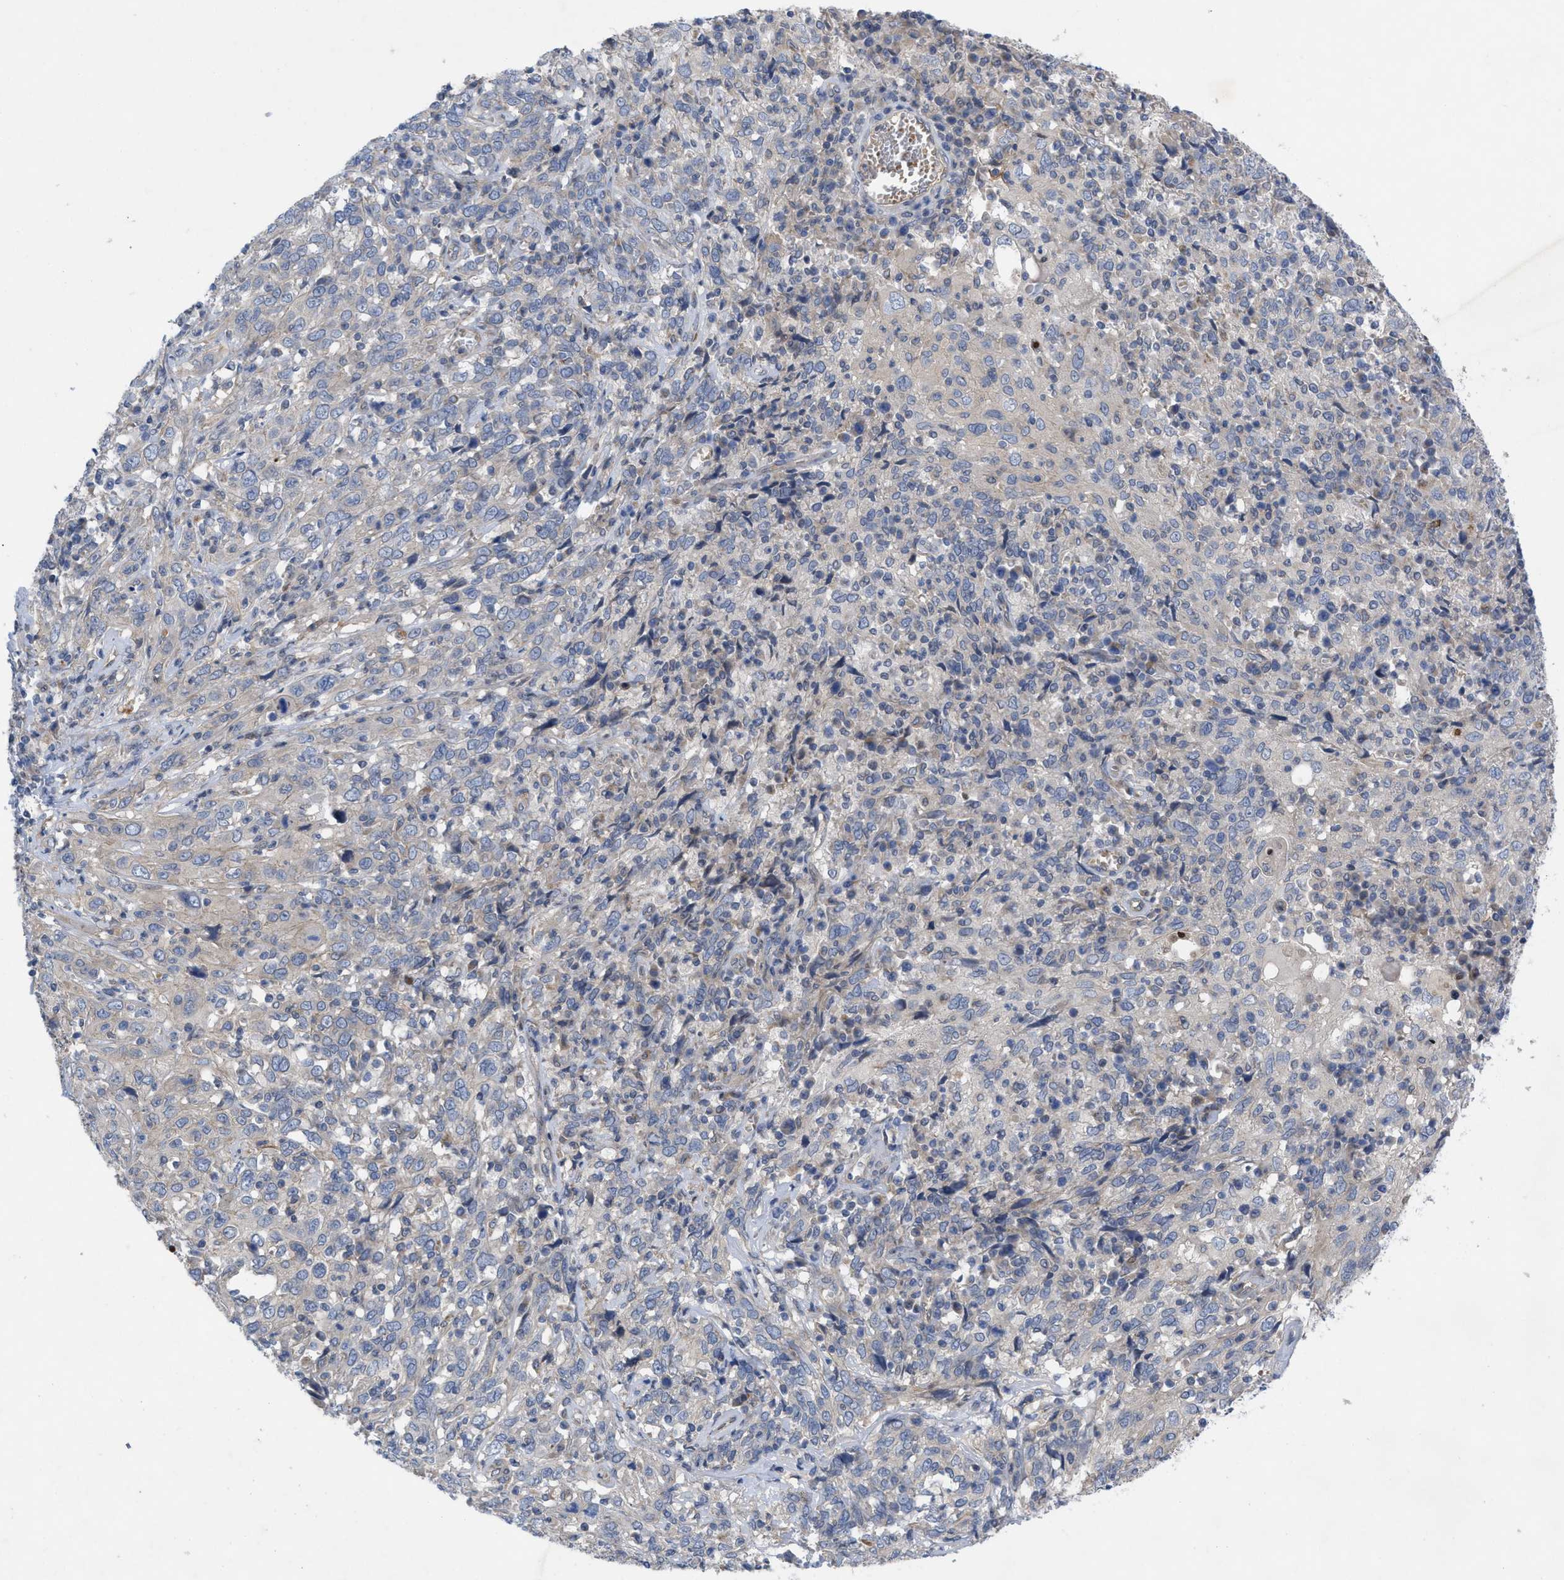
{"staining": {"intensity": "negative", "quantity": "none", "location": "none"}, "tissue": "cervical cancer", "cell_type": "Tumor cells", "image_type": "cancer", "snomed": [{"axis": "morphology", "description": "Squamous cell carcinoma, NOS"}, {"axis": "topography", "description": "Cervix"}], "caption": "An image of human squamous cell carcinoma (cervical) is negative for staining in tumor cells.", "gene": "NDEL1", "patient": {"sex": "female", "age": 46}}